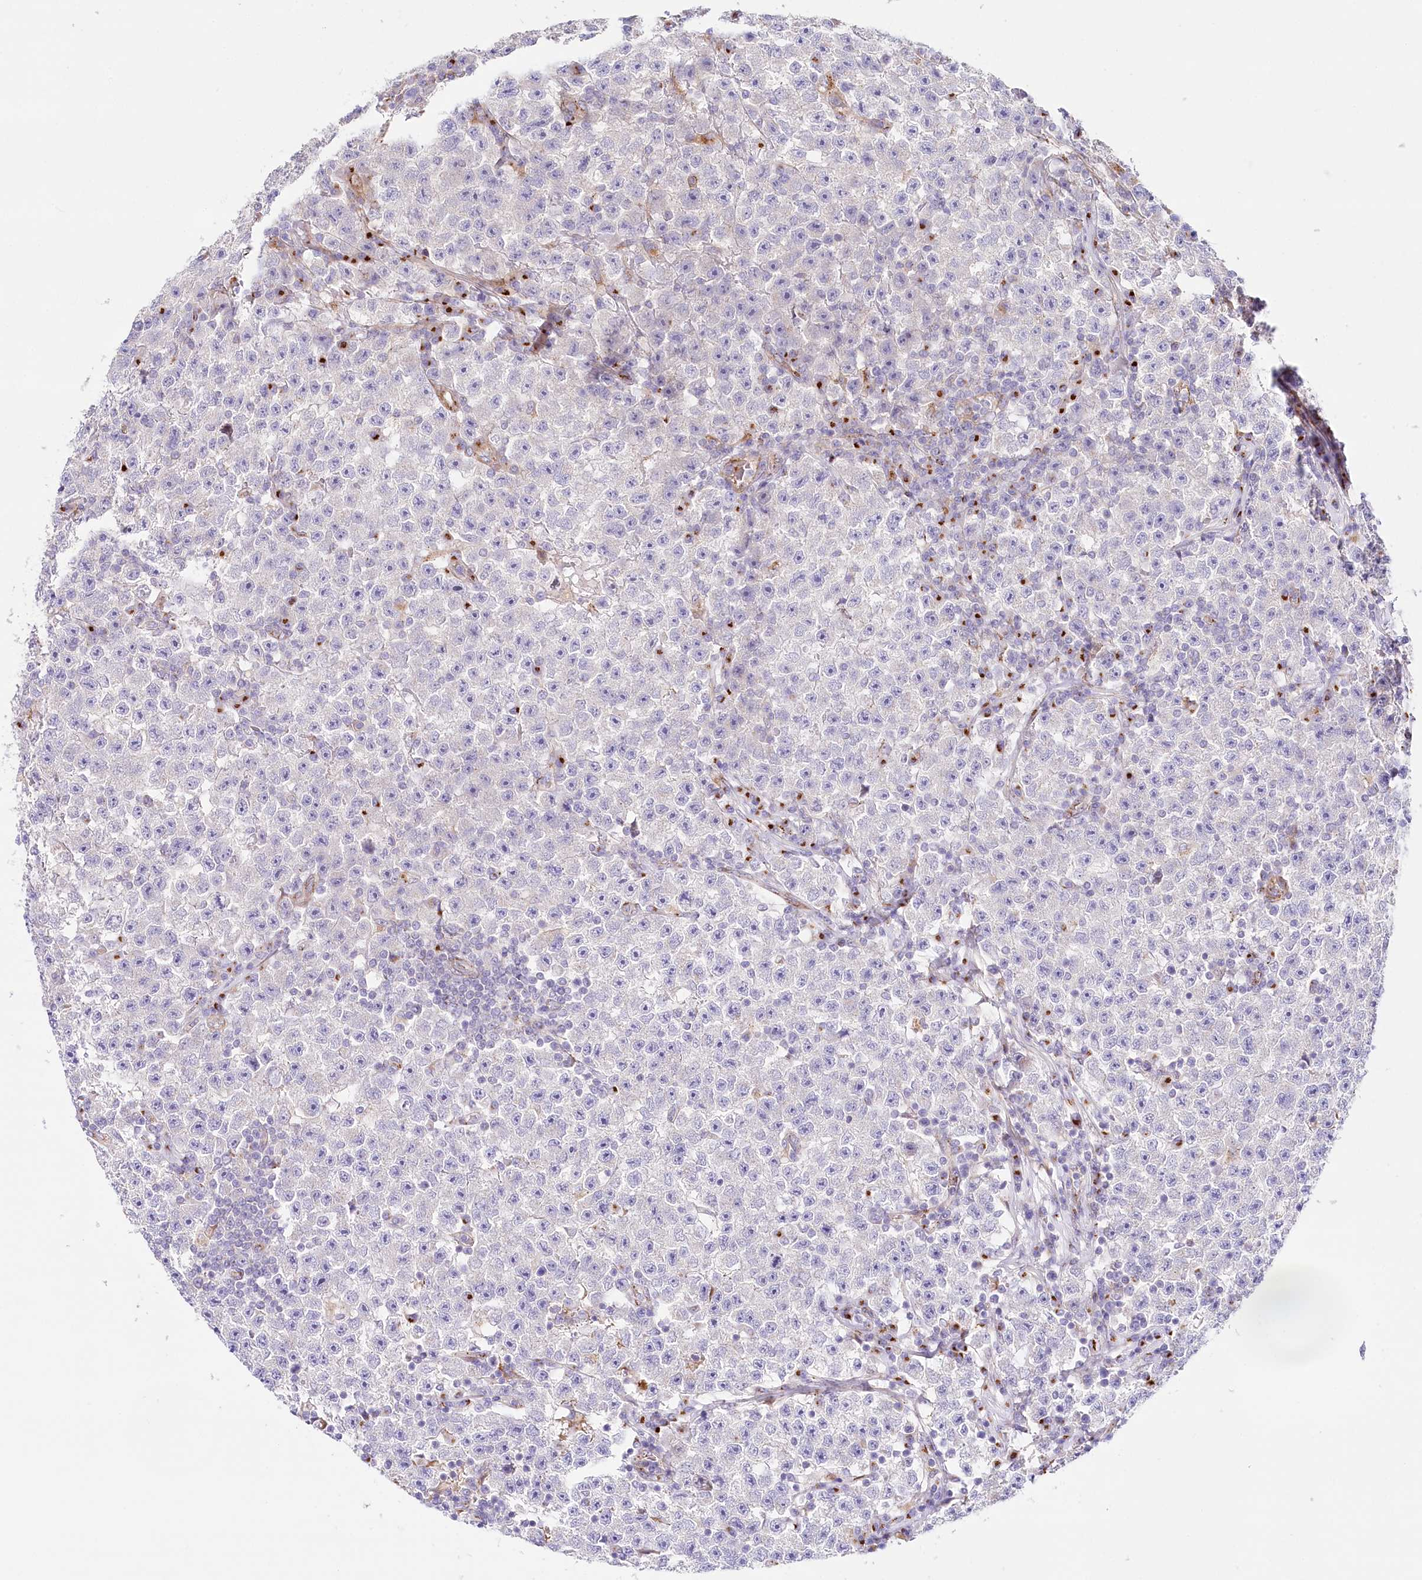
{"staining": {"intensity": "negative", "quantity": "none", "location": "none"}, "tissue": "testis cancer", "cell_type": "Tumor cells", "image_type": "cancer", "snomed": [{"axis": "morphology", "description": "Seminoma, NOS"}, {"axis": "topography", "description": "Testis"}], "caption": "The photomicrograph demonstrates no staining of tumor cells in testis cancer (seminoma).", "gene": "ABRAXAS2", "patient": {"sex": "male", "age": 22}}